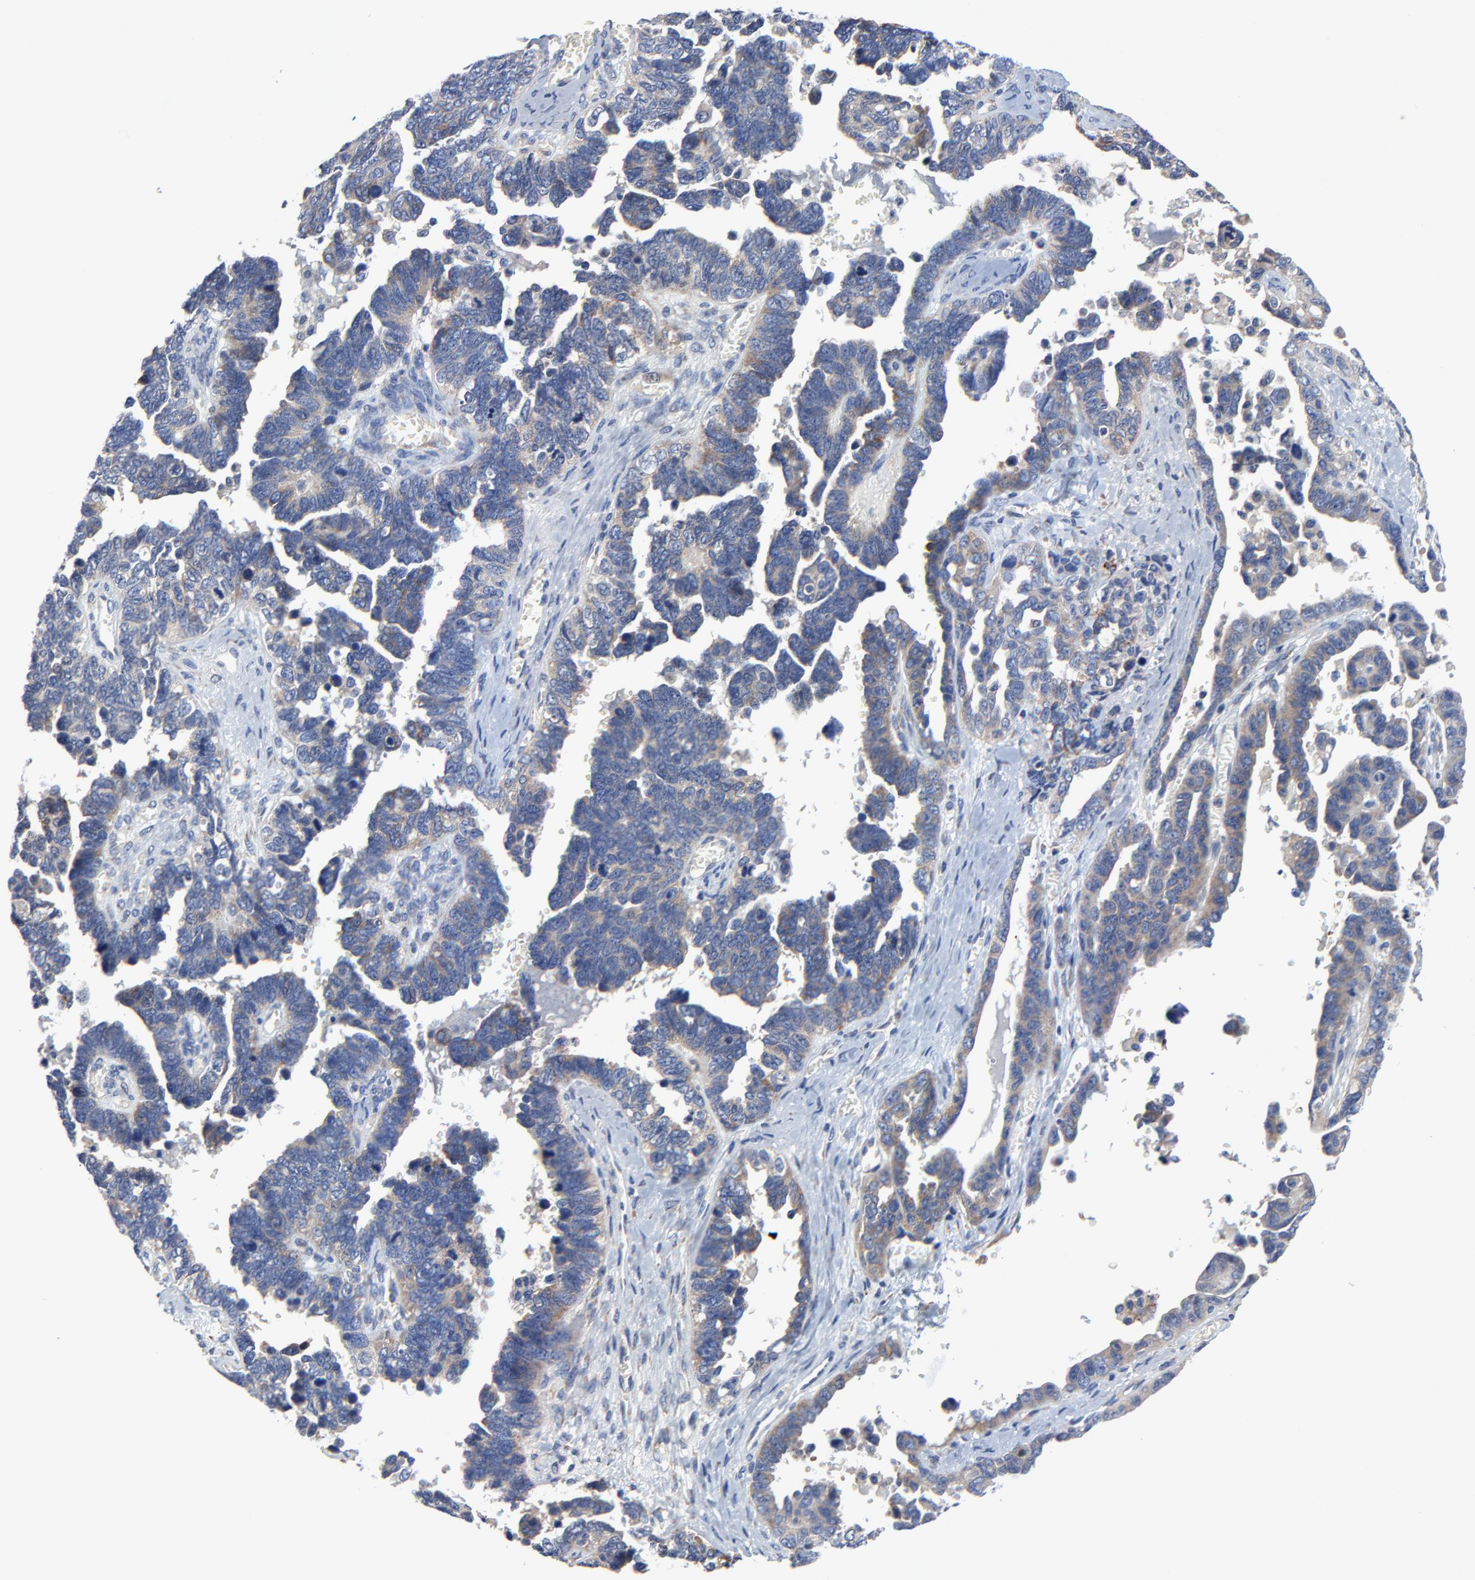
{"staining": {"intensity": "weak", "quantity": "25%-75%", "location": "cytoplasmic/membranous"}, "tissue": "ovarian cancer", "cell_type": "Tumor cells", "image_type": "cancer", "snomed": [{"axis": "morphology", "description": "Cystadenocarcinoma, serous, NOS"}, {"axis": "topography", "description": "Ovary"}], "caption": "Immunohistochemical staining of human ovarian serous cystadenocarcinoma reveals weak cytoplasmic/membranous protein staining in approximately 25%-75% of tumor cells.", "gene": "VAV2", "patient": {"sex": "female", "age": 69}}